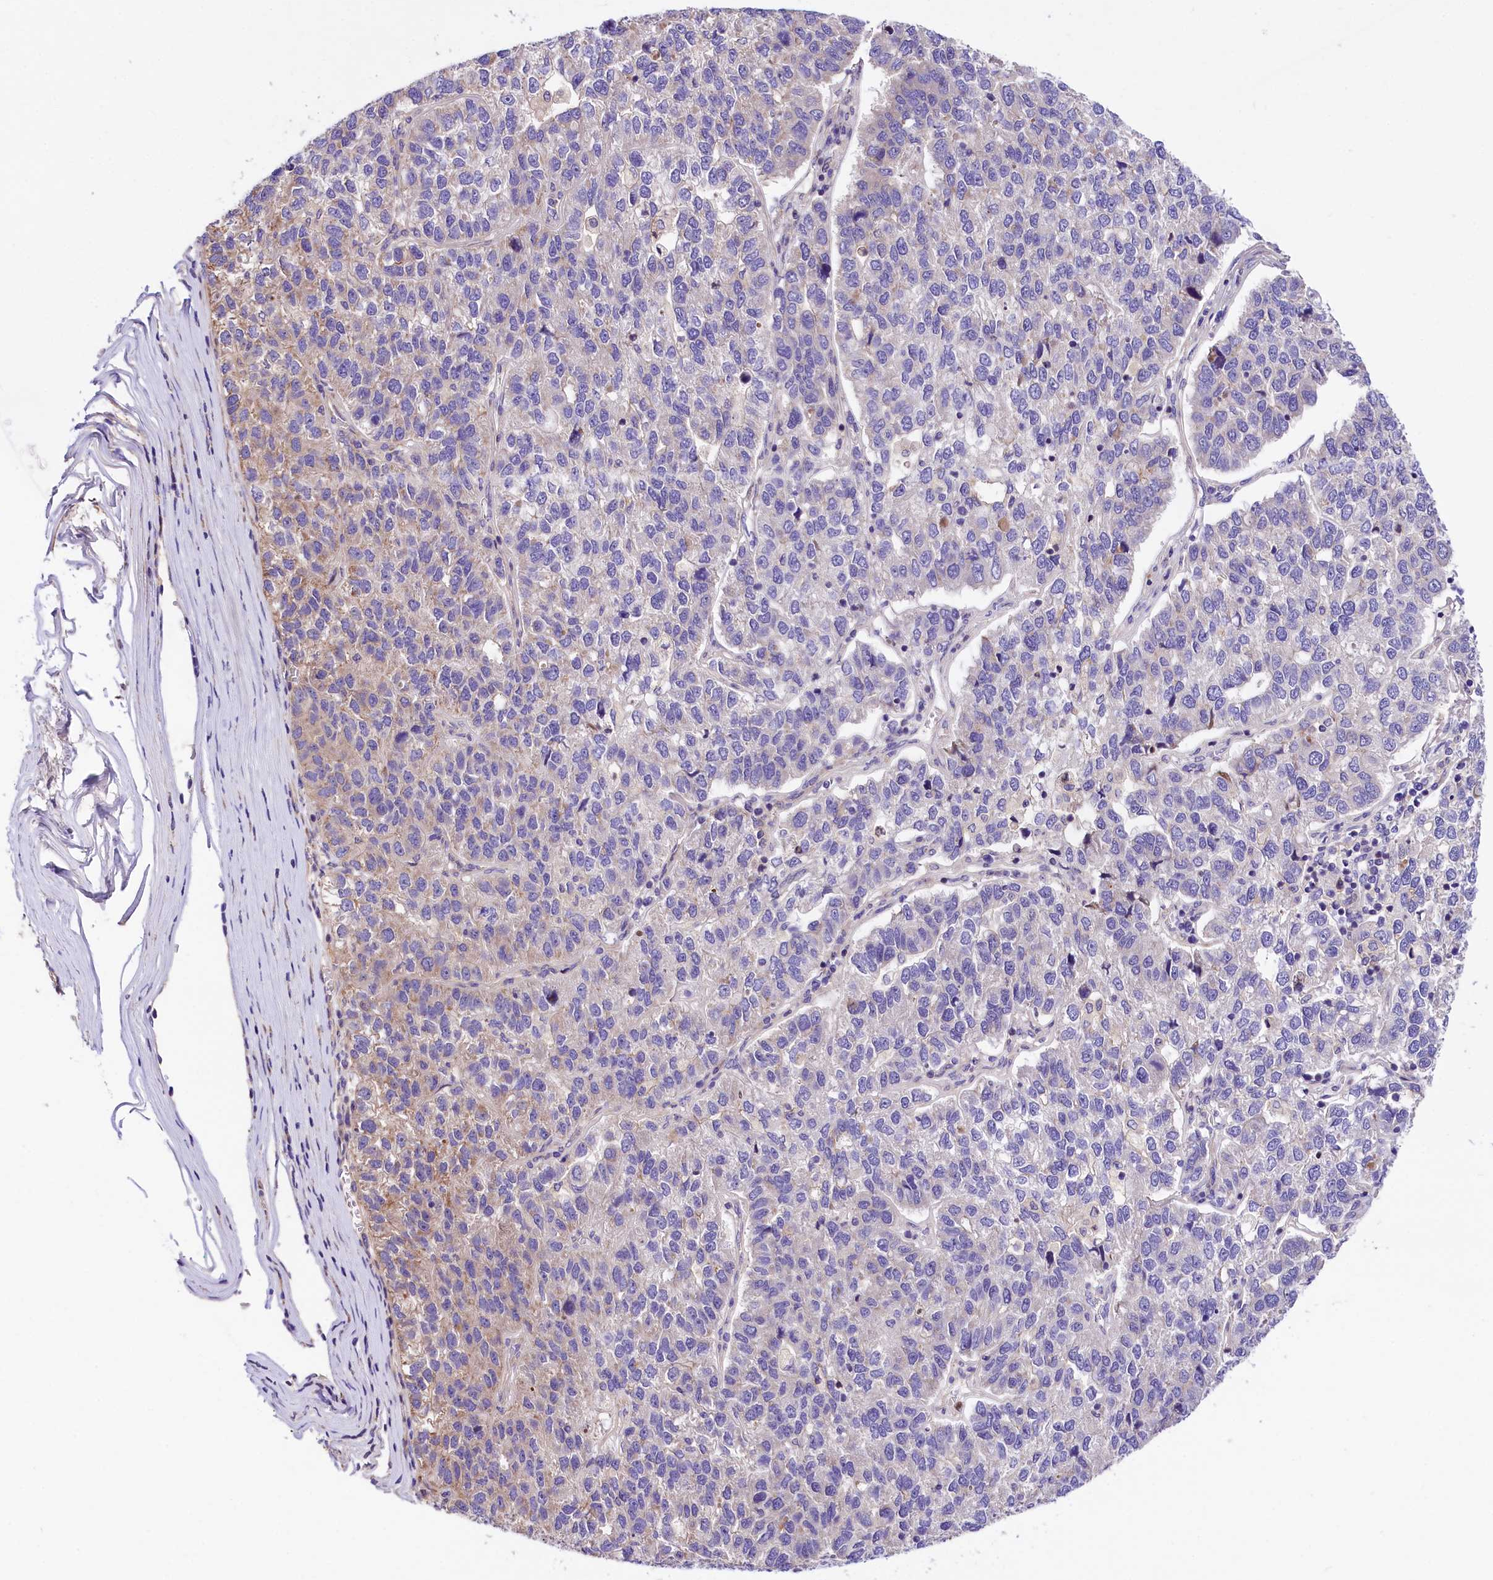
{"staining": {"intensity": "negative", "quantity": "none", "location": "none"}, "tissue": "pancreatic cancer", "cell_type": "Tumor cells", "image_type": "cancer", "snomed": [{"axis": "morphology", "description": "Adenocarcinoma, NOS"}, {"axis": "topography", "description": "Pancreas"}], "caption": "Human pancreatic cancer stained for a protein using immunohistochemistry reveals no staining in tumor cells.", "gene": "ARMC6", "patient": {"sex": "female", "age": 61}}